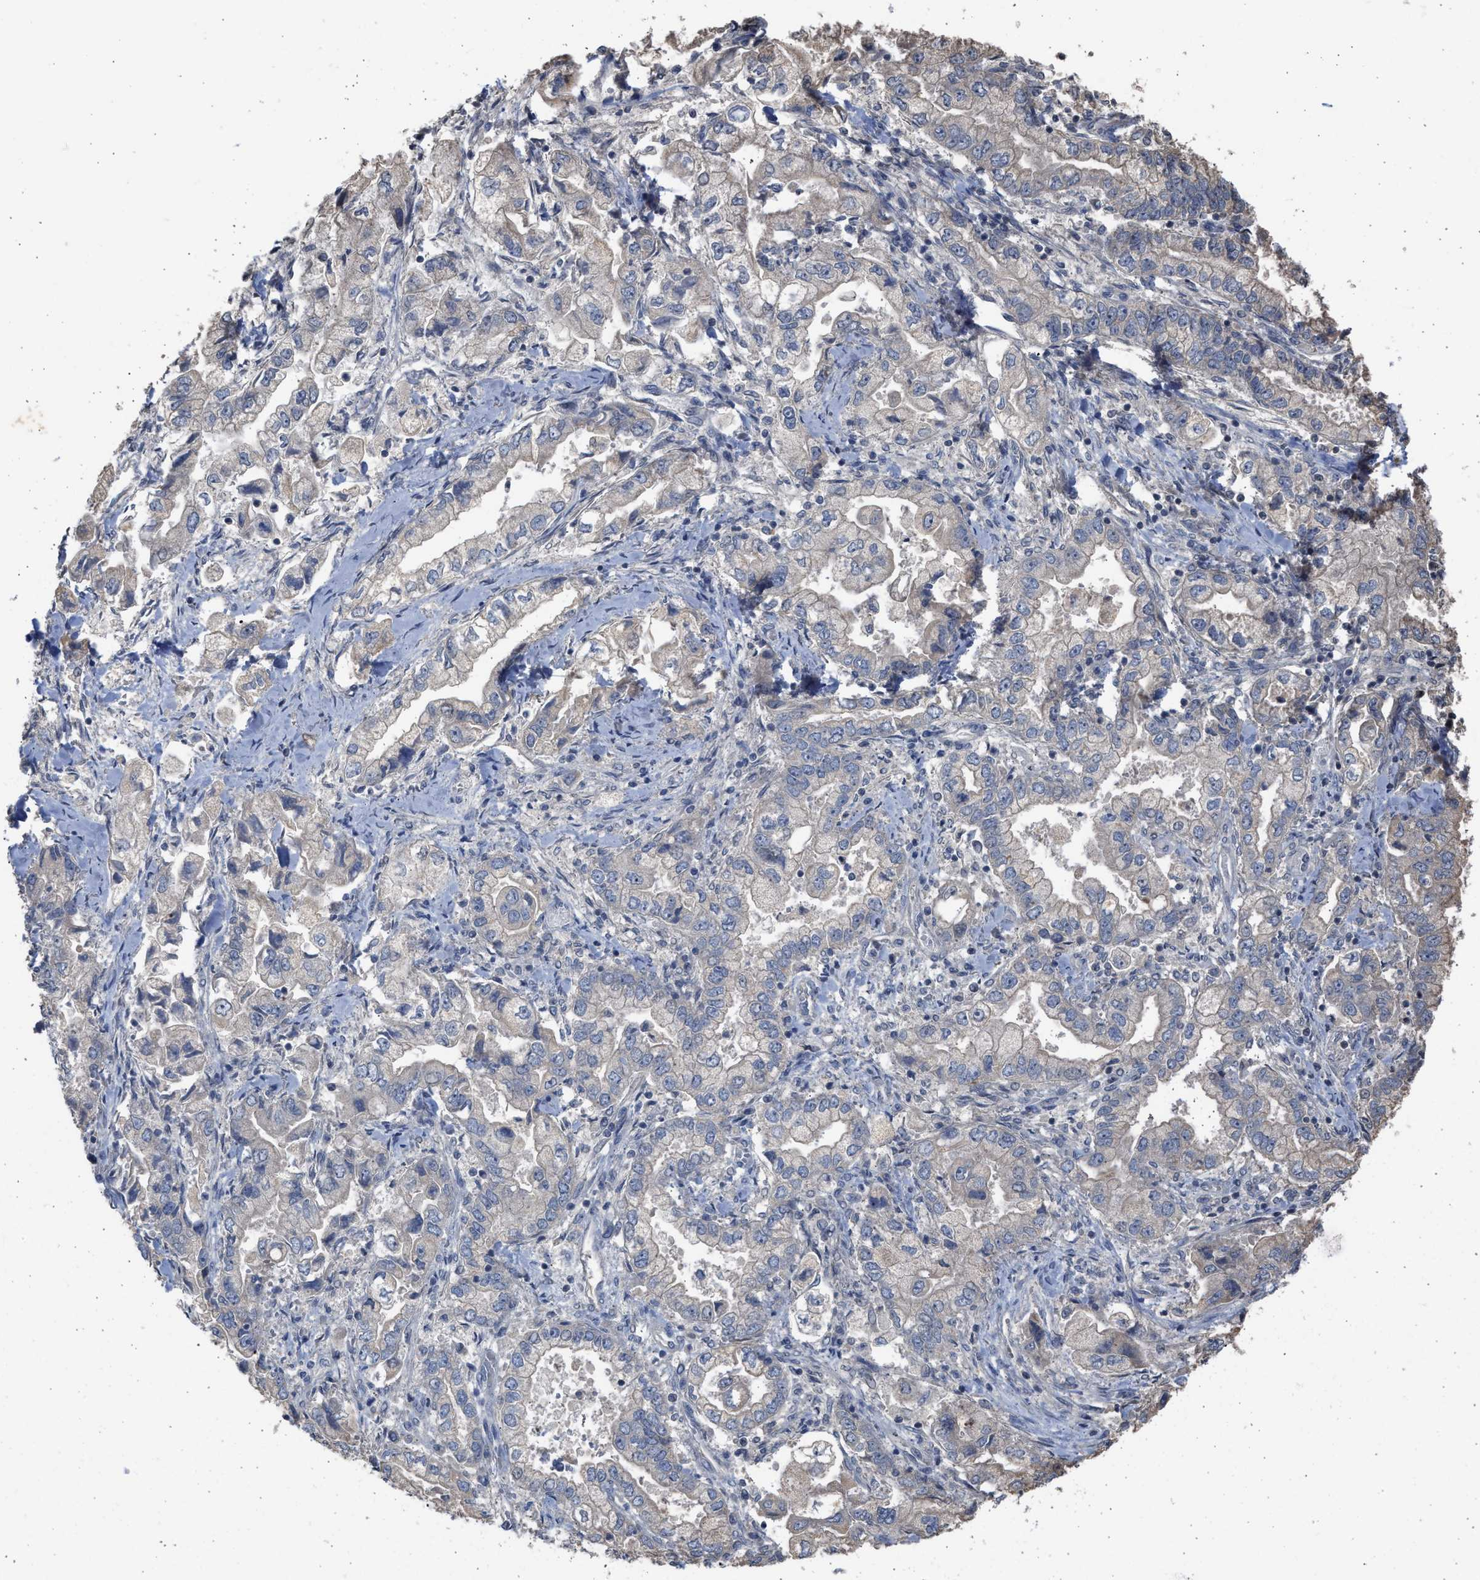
{"staining": {"intensity": "negative", "quantity": "none", "location": "none"}, "tissue": "stomach cancer", "cell_type": "Tumor cells", "image_type": "cancer", "snomed": [{"axis": "morphology", "description": "Normal tissue, NOS"}, {"axis": "morphology", "description": "Adenocarcinoma, NOS"}, {"axis": "topography", "description": "Stomach"}], "caption": "Stomach adenocarcinoma was stained to show a protein in brown. There is no significant positivity in tumor cells.", "gene": "SULT2A1", "patient": {"sex": "male", "age": 62}}